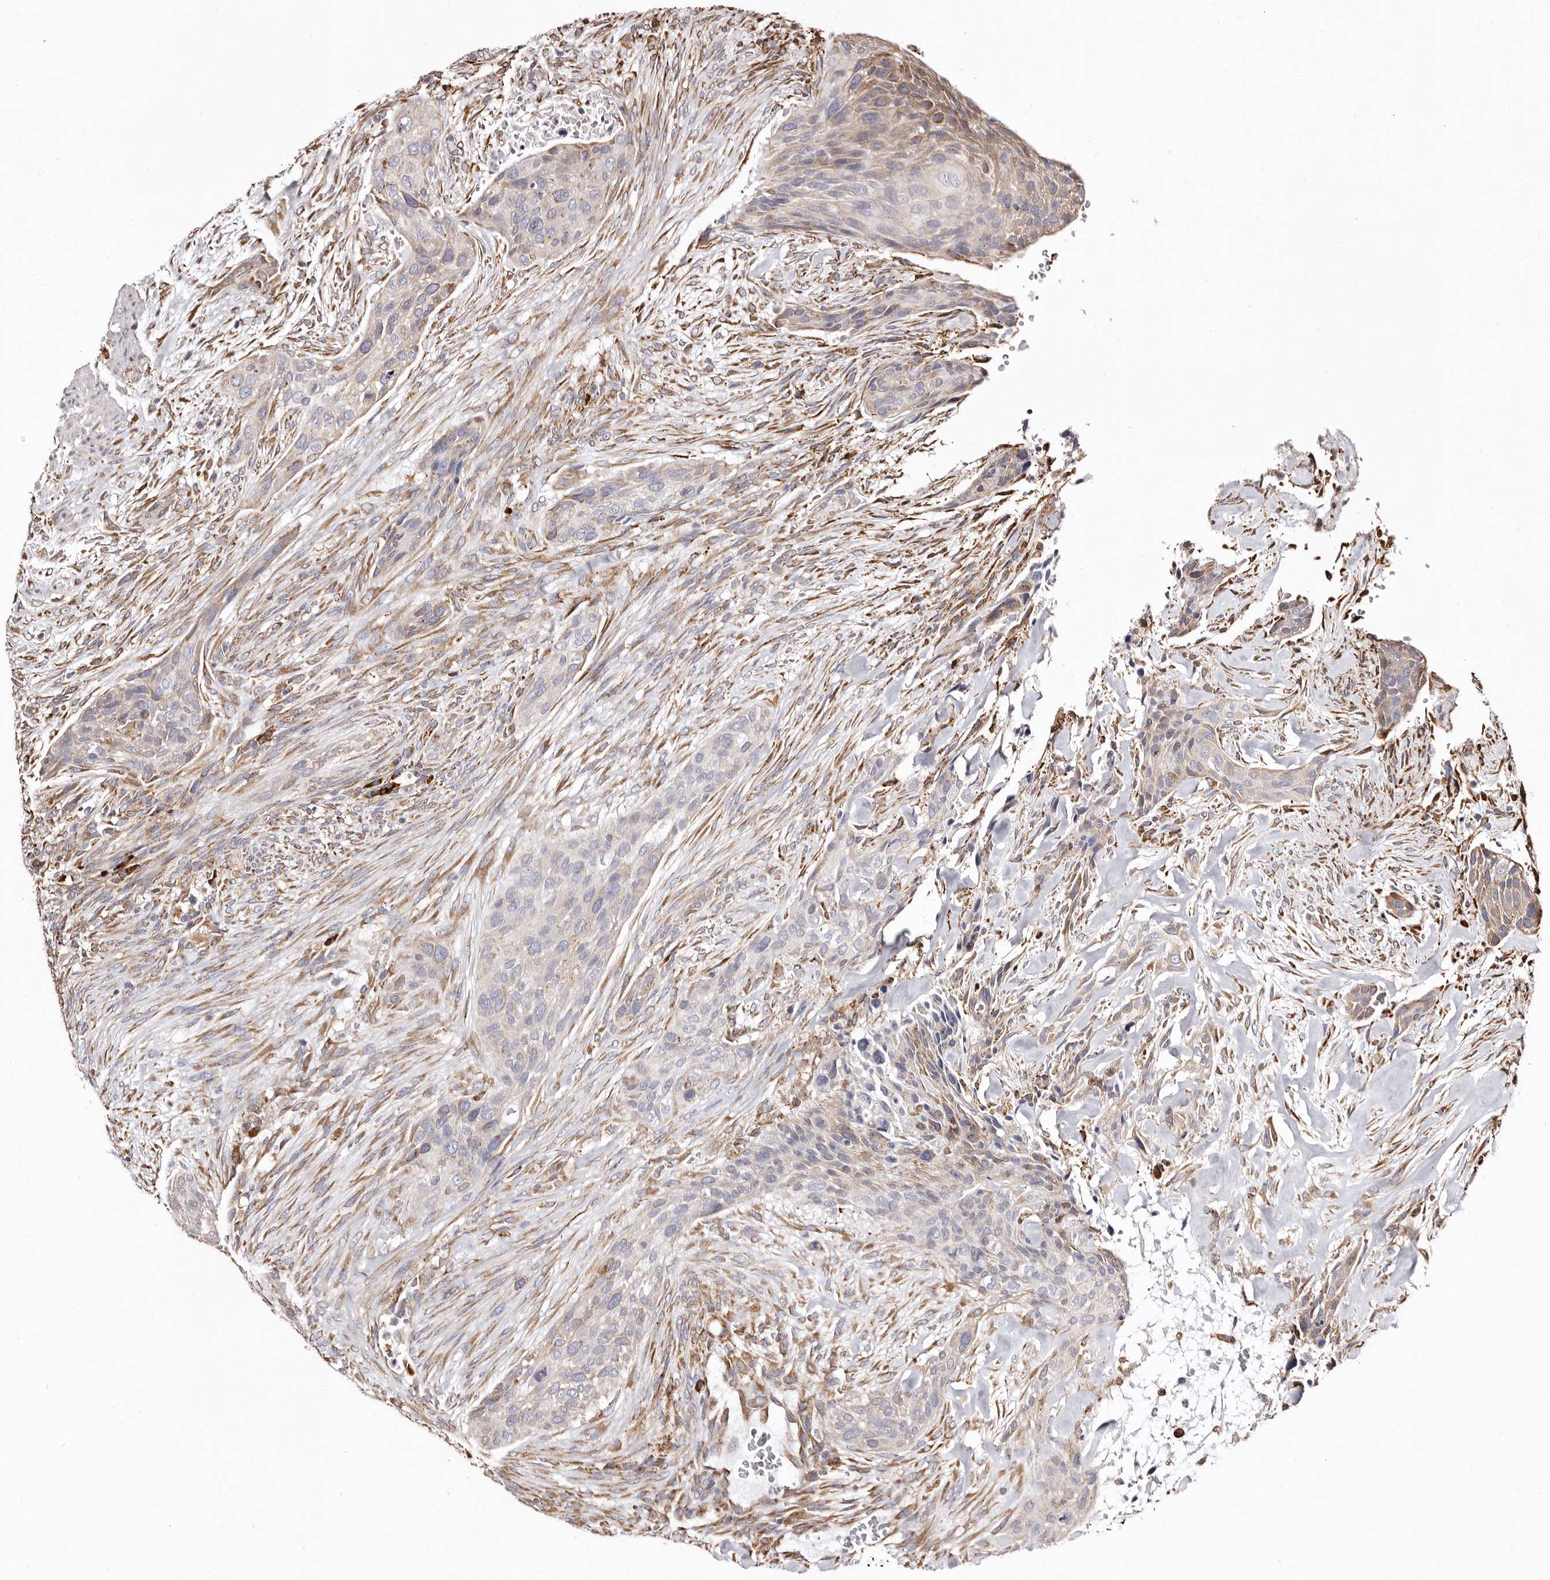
{"staining": {"intensity": "moderate", "quantity": "<25%", "location": "cytoplasmic/membranous"}, "tissue": "urothelial cancer", "cell_type": "Tumor cells", "image_type": "cancer", "snomed": [{"axis": "morphology", "description": "Urothelial carcinoma, High grade"}, {"axis": "topography", "description": "Urinary bladder"}], "caption": "The image demonstrates immunohistochemical staining of urothelial cancer. There is moderate cytoplasmic/membranous staining is seen in about <25% of tumor cells.", "gene": "ACBD6", "patient": {"sex": "male", "age": 35}}